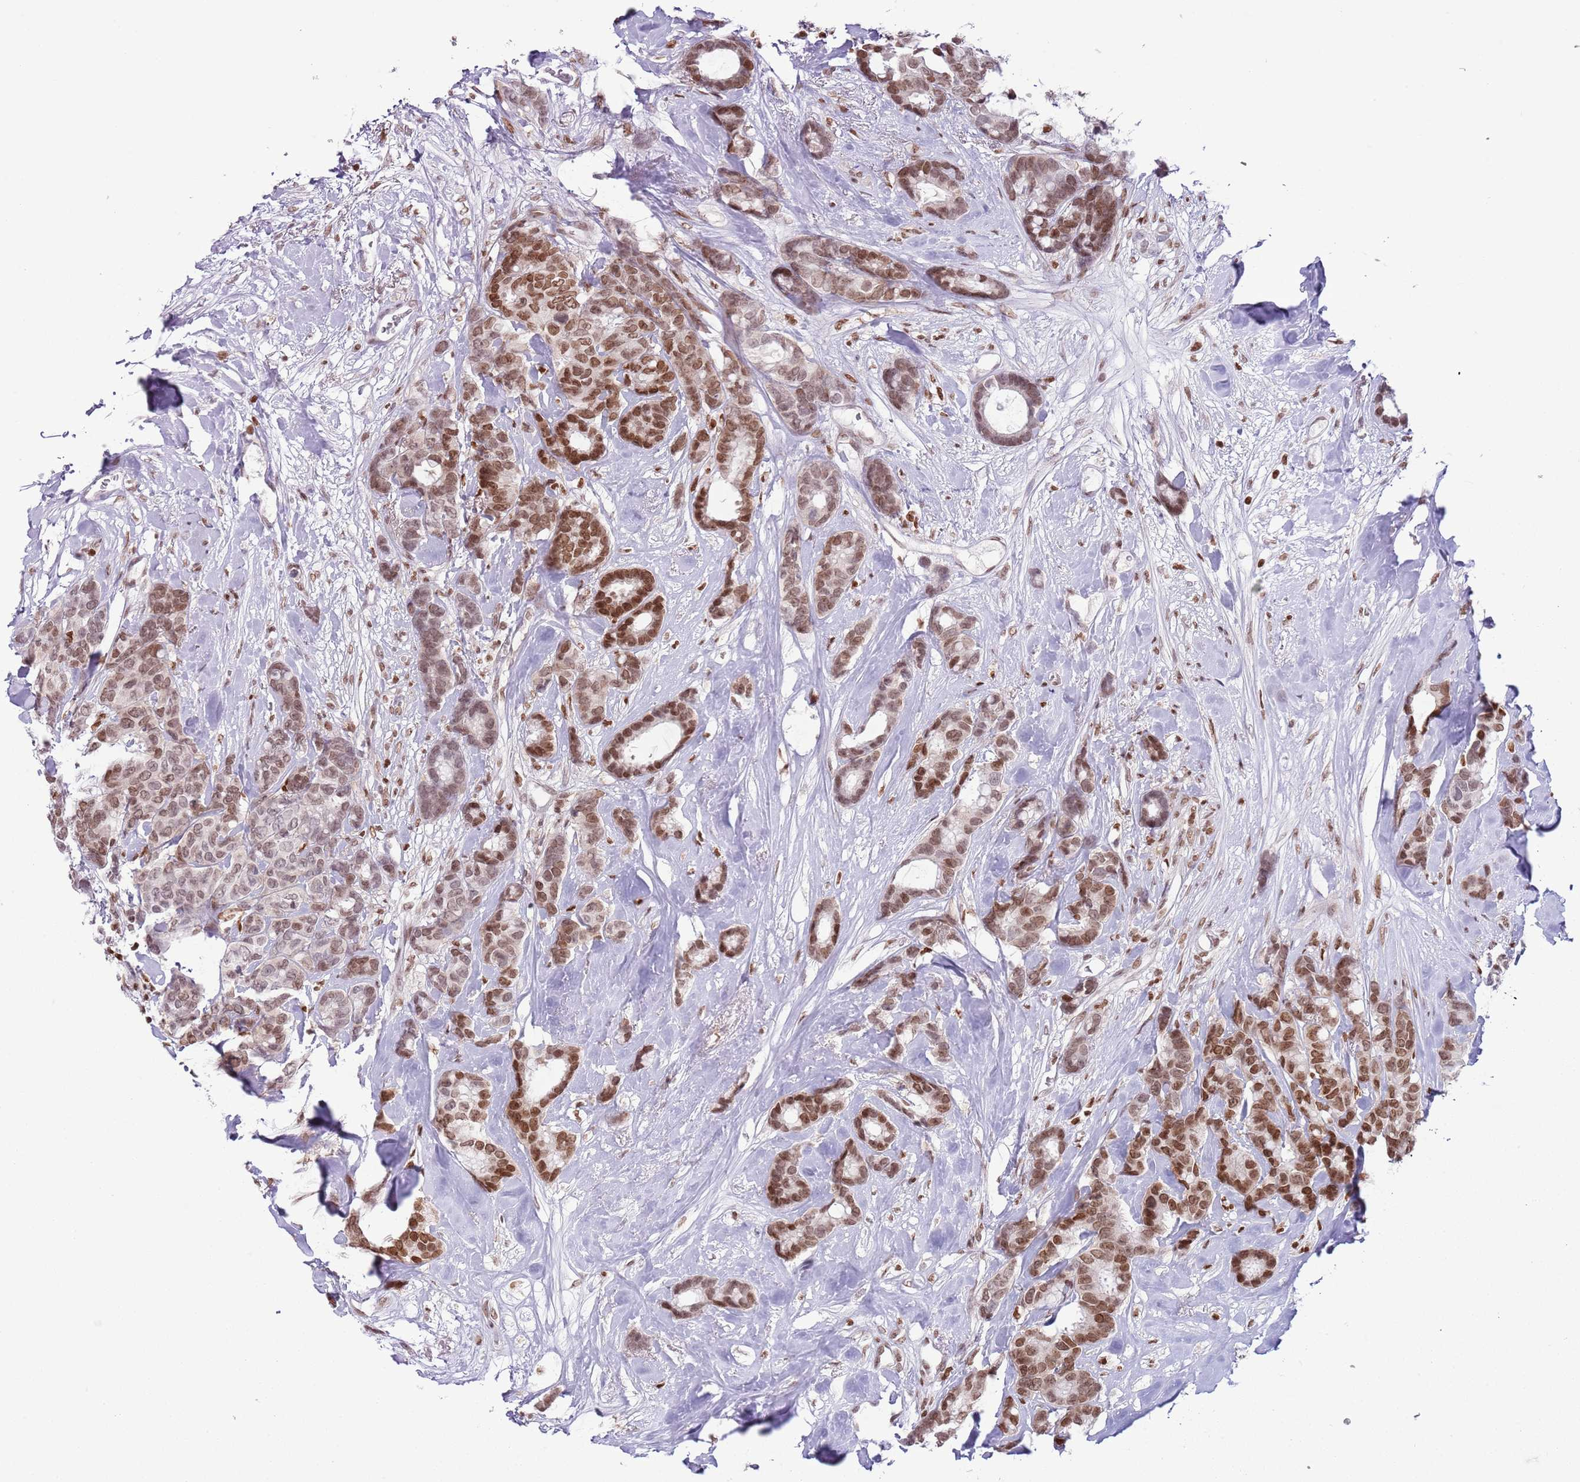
{"staining": {"intensity": "moderate", "quantity": ">75%", "location": "nuclear"}, "tissue": "breast cancer", "cell_type": "Tumor cells", "image_type": "cancer", "snomed": [{"axis": "morphology", "description": "Duct carcinoma"}, {"axis": "topography", "description": "Breast"}], "caption": "An immunohistochemistry micrograph of tumor tissue is shown. Protein staining in brown highlights moderate nuclear positivity in invasive ductal carcinoma (breast) within tumor cells.", "gene": "SELENOH", "patient": {"sex": "female", "age": 87}}